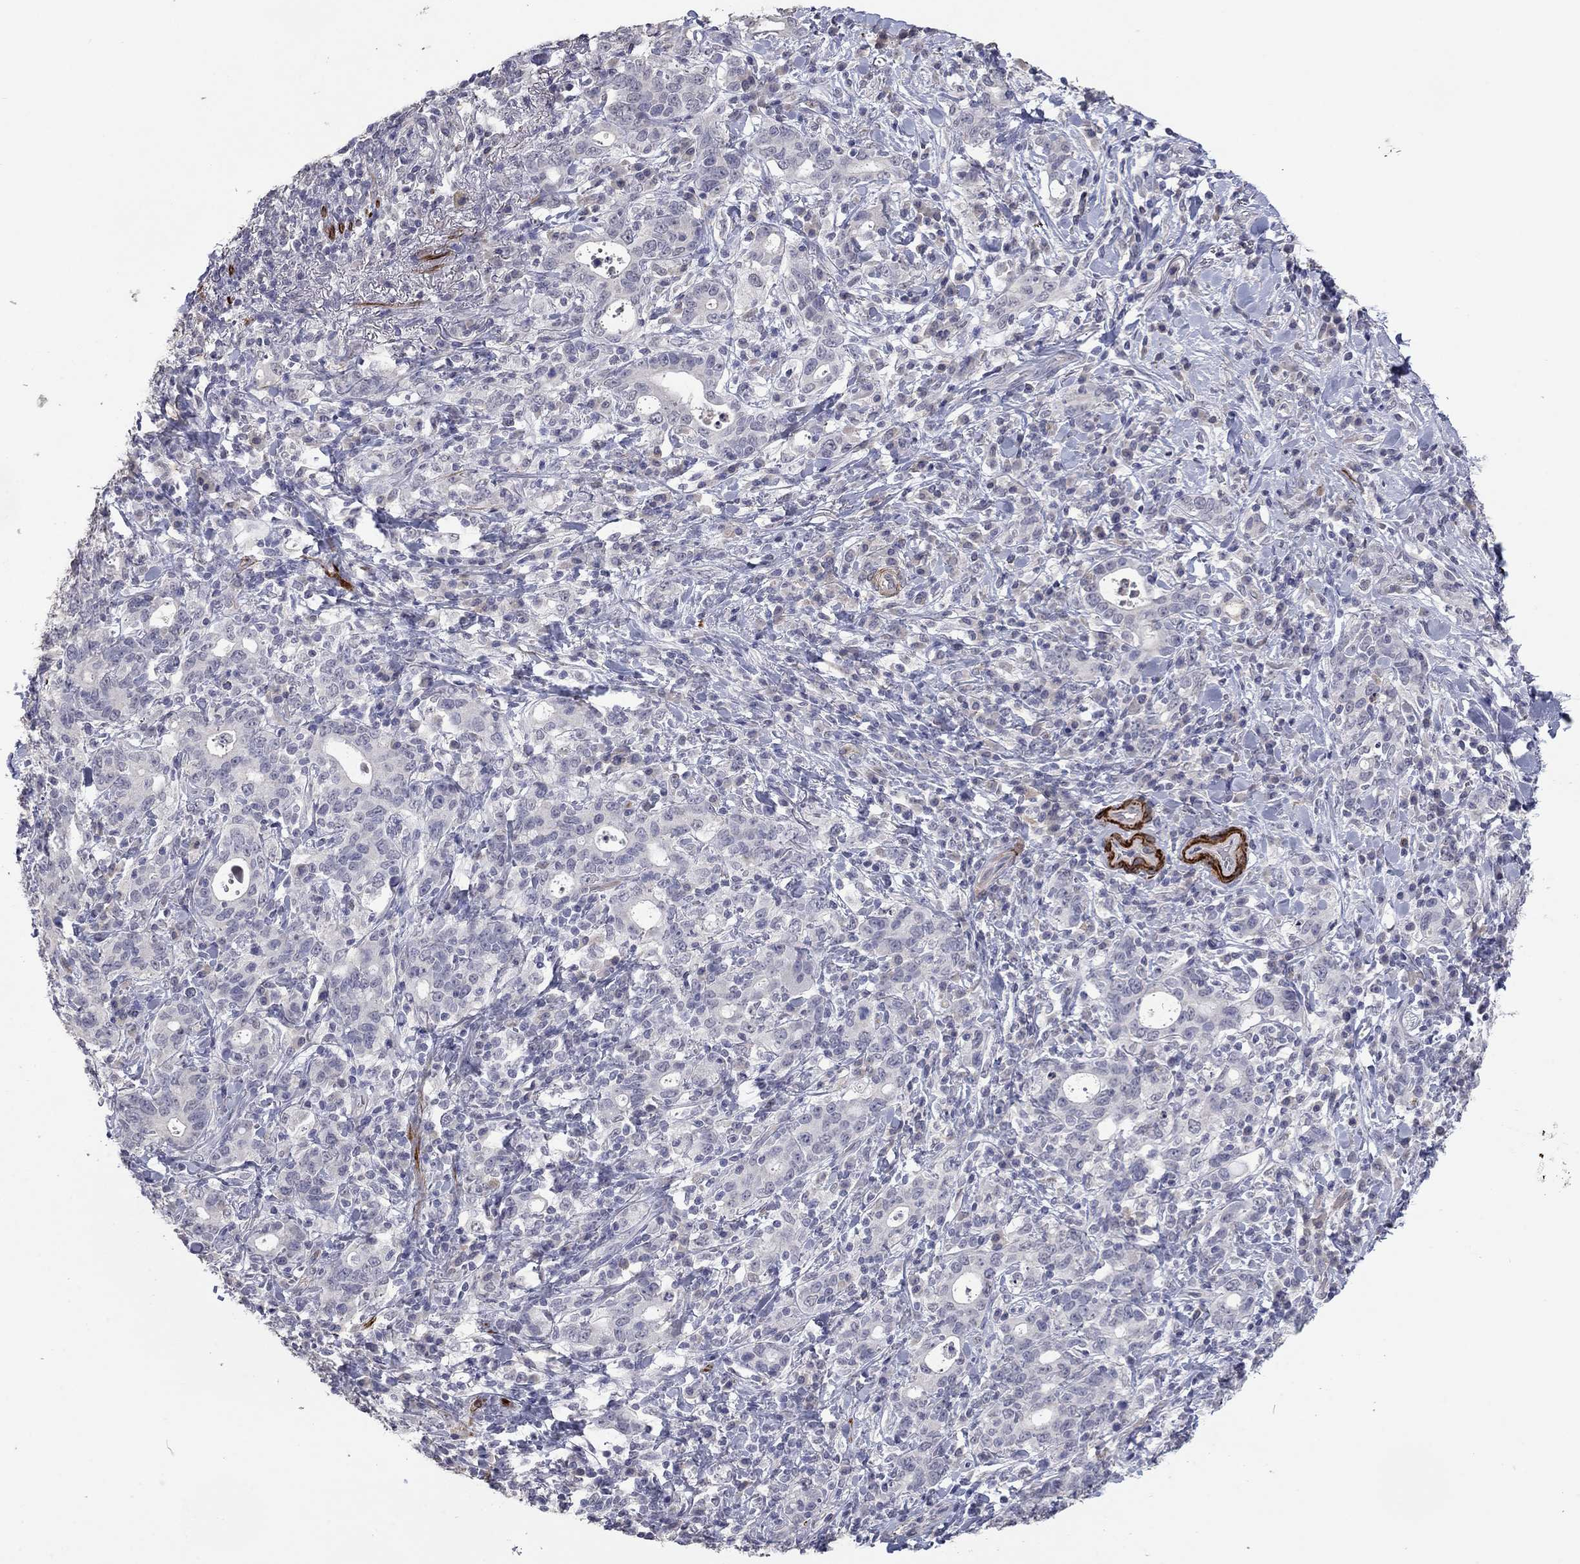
{"staining": {"intensity": "negative", "quantity": "none", "location": "none"}, "tissue": "stomach cancer", "cell_type": "Tumor cells", "image_type": "cancer", "snomed": [{"axis": "morphology", "description": "Adenocarcinoma, NOS"}, {"axis": "topography", "description": "Stomach"}], "caption": "Immunohistochemistry (IHC) of adenocarcinoma (stomach) shows no positivity in tumor cells.", "gene": "IP6K3", "patient": {"sex": "male", "age": 79}}